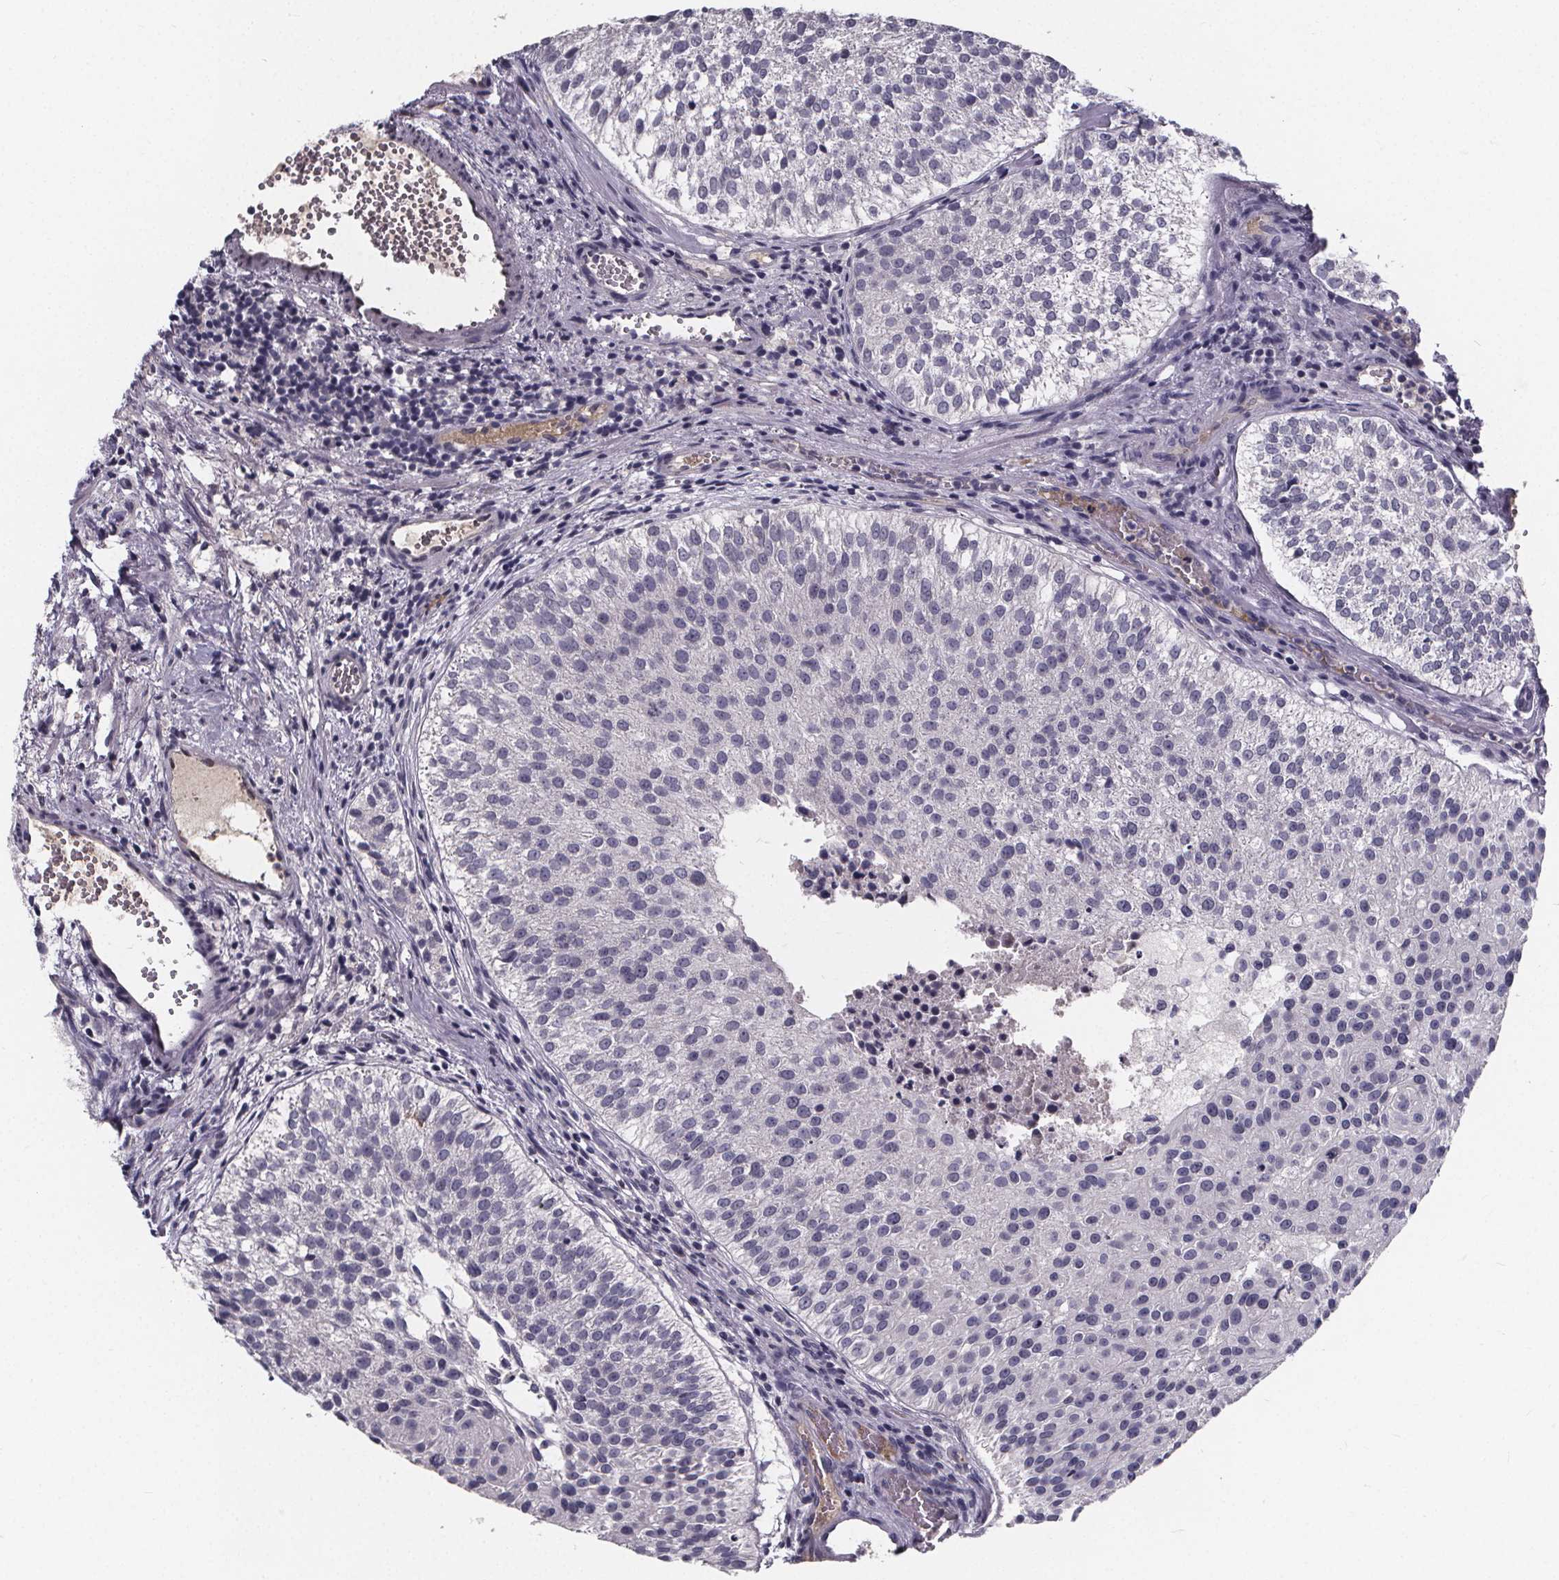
{"staining": {"intensity": "negative", "quantity": "none", "location": "none"}, "tissue": "urothelial cancer", "cell_type": "Tumor cells", "image_type": "cancer", "snomed": [{"axis": "morphology", "description": "Urothelial carcinoma, Low grade"}, {"axis": "topography", "description": "Urinary bladder"}], "caption": "Histopathology image shows no protein expression in tumor cells of urothelial carcinoma (low-grade) tissue.", "gene": "AGT", "patient": {"sex": "female", "age": 87}}